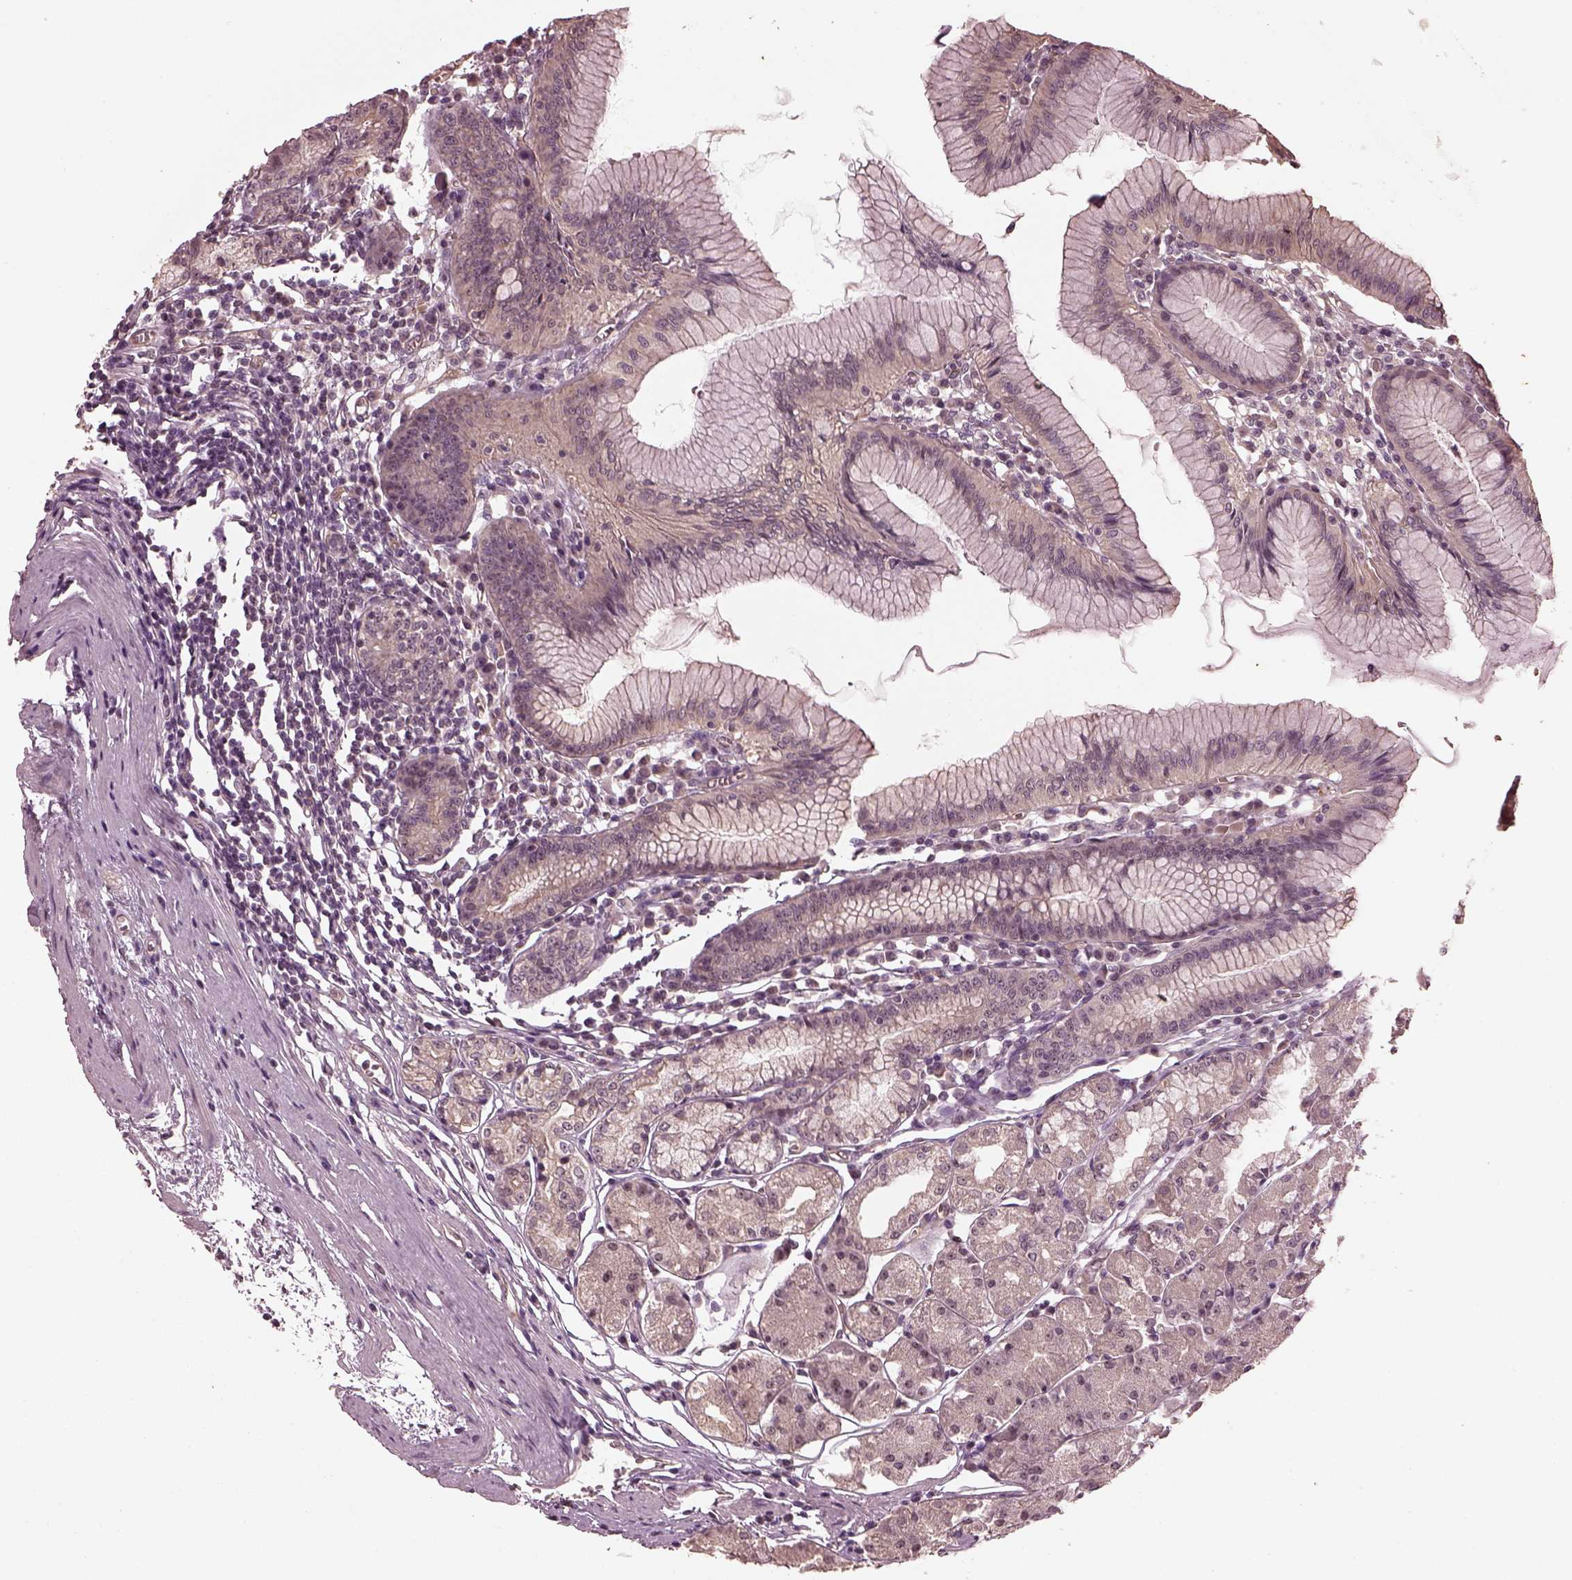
{"staining": {"intensity": "moderate", "quantity": "<25%", "location": "nuclear"}, "tissue": "stomach", "cell_type": "Glandular cells", "image_type": "normal", "snomed": [{"axis": "morphology", "description": "Normal tissue, NOS"}, {"axis": "topography", "description": "Stomach"}], "caption": "Normal stomach was stained to show a protein in brown. There is low levels of moderate nuclear expression in approximately <25% of glandular cells. Immunohistochemistry (ihc) stains the protein of interest in brown and the nuclei are stained blue.", "gene": "GNRH1", "patient": {"sex": "male", "age": 55}}